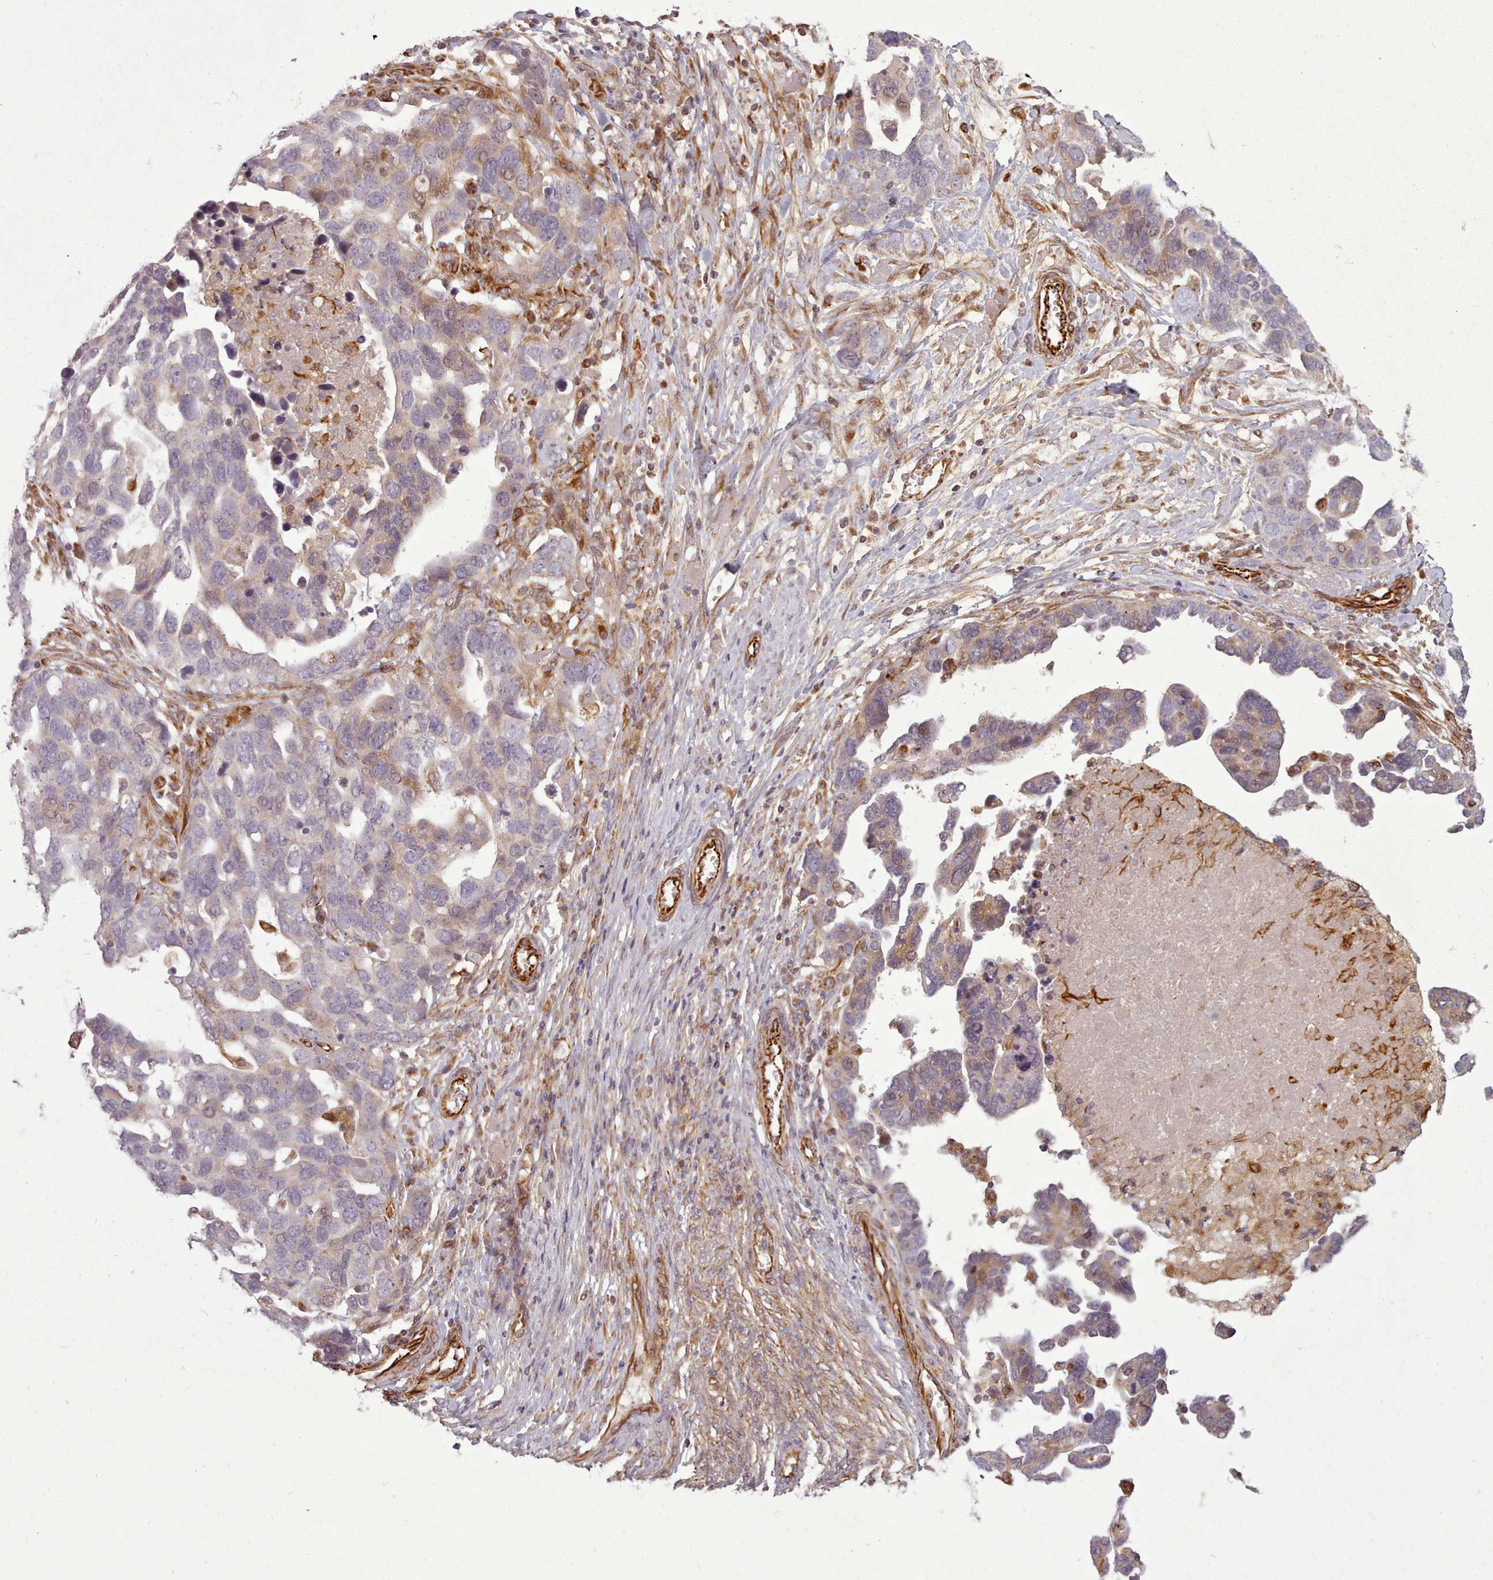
{"staining": {"intensity": "weak", "quantity": "<25%", "location": "cytoplasmic/membranous"}, "tissue": "ovarian cancer", "cell_type": "Tumor cells", "image_type": "cancer", "snomed": [{"axis": "morphology", "description": "Cystadenocarcinoma, serous, NOS"}, {"axis": "topography", "description": "Ovary"}], "caption": "Immunohistochemistry image of neoplastic tissue: human ovarian cancer stained with DAB displays no significant protein expression in tumor cells.", "gene": "GBGT1", "patient": {"sex": "female", "age": 54}}